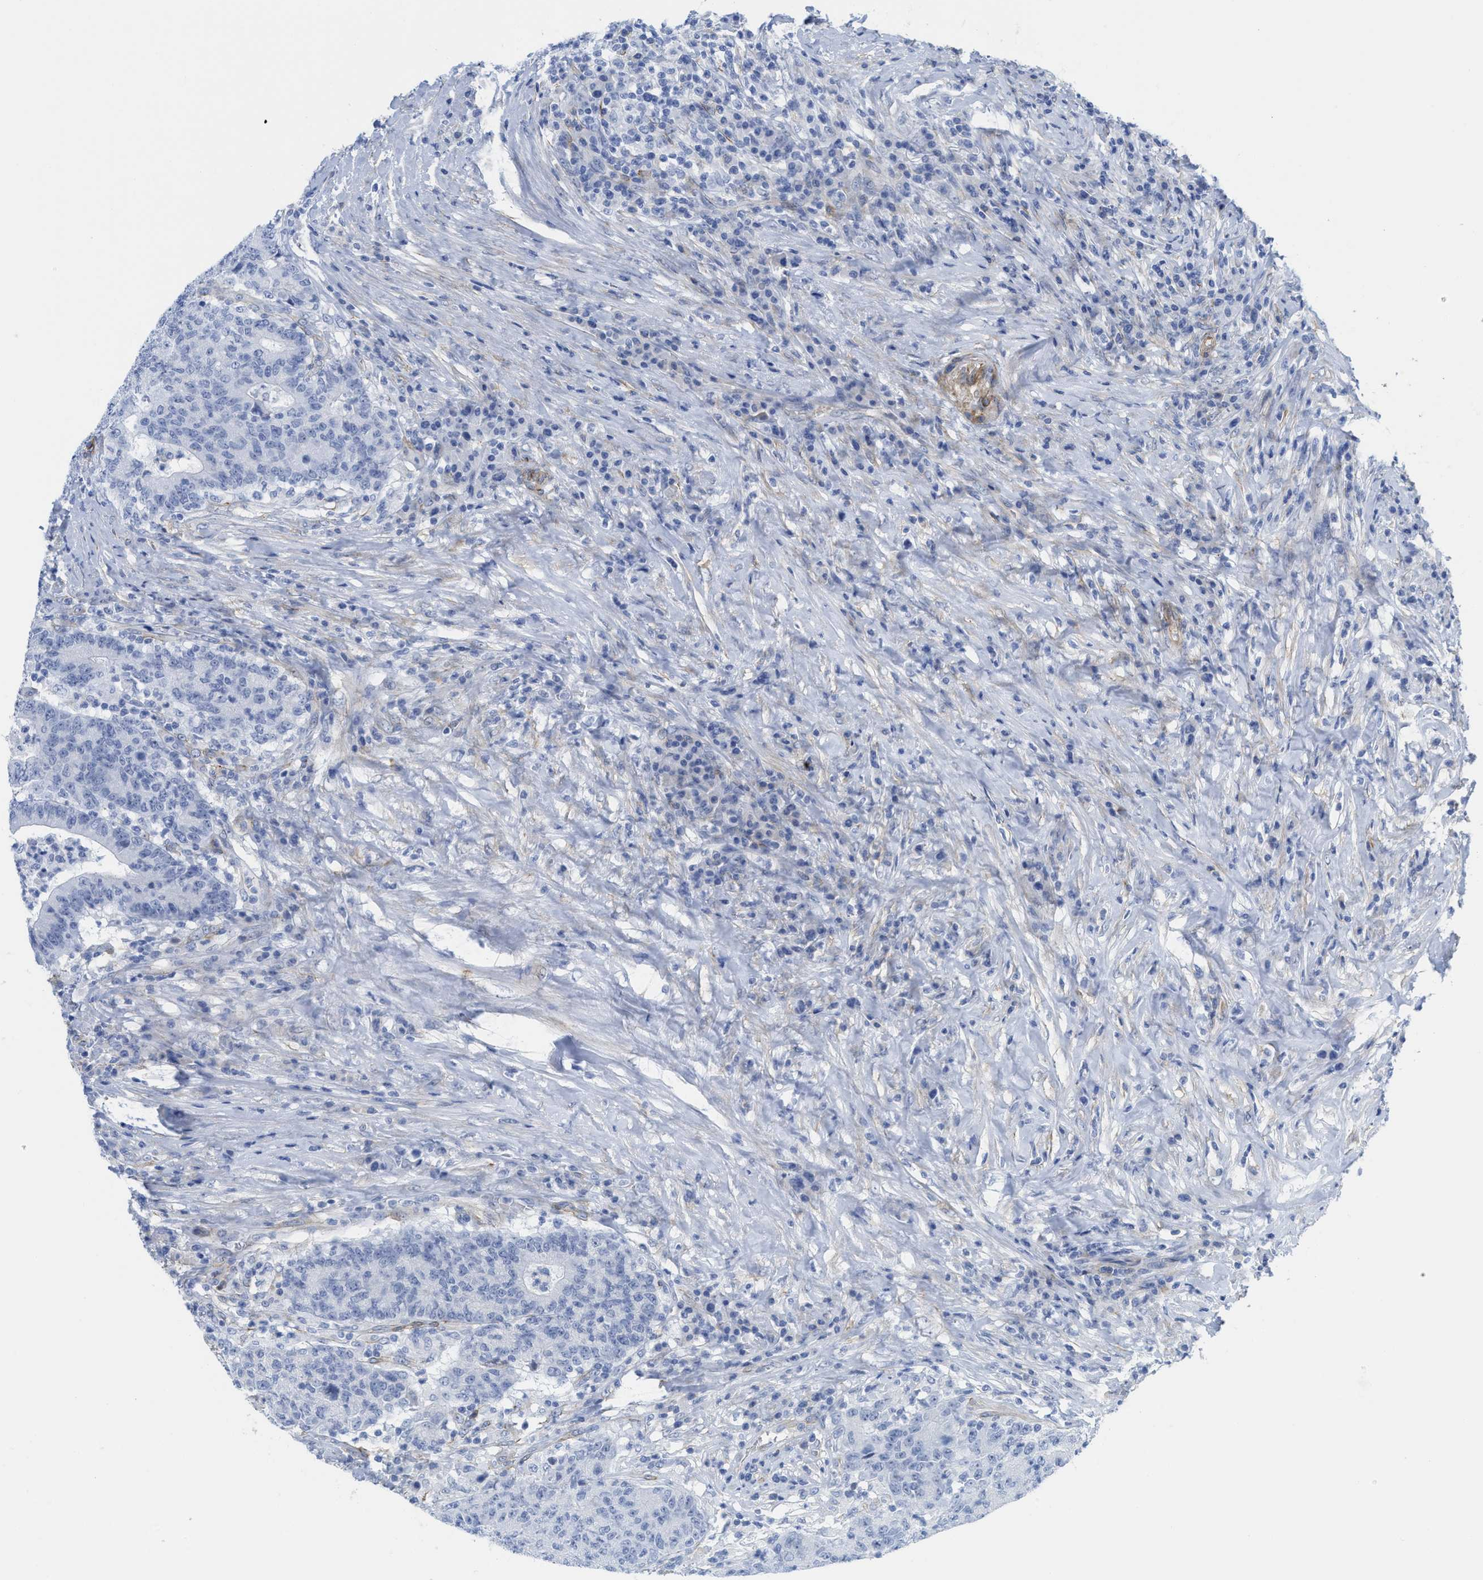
{"staining": {"intensity": "negative", "quantity": "none", "location": "none"}, "tissue": "colorectal cancer", "cell_type": "Tumor cells", "image_type": "cancer", "snomed": [{"axis": "morphology", "description": "Normal tissue, NOS"}, {"axis": "morphology", "description": "Adenocarcinoma, NOS"}, {"axis": "topography", "description": "Colon"}], "caption": "This is a photomicrograph of IHC staining of colorectal cancer (adenocarcinoma), which shows no positivity in tumor cells.", "gene": "TUB", "patient": {"sex": "female", "age": 75}}